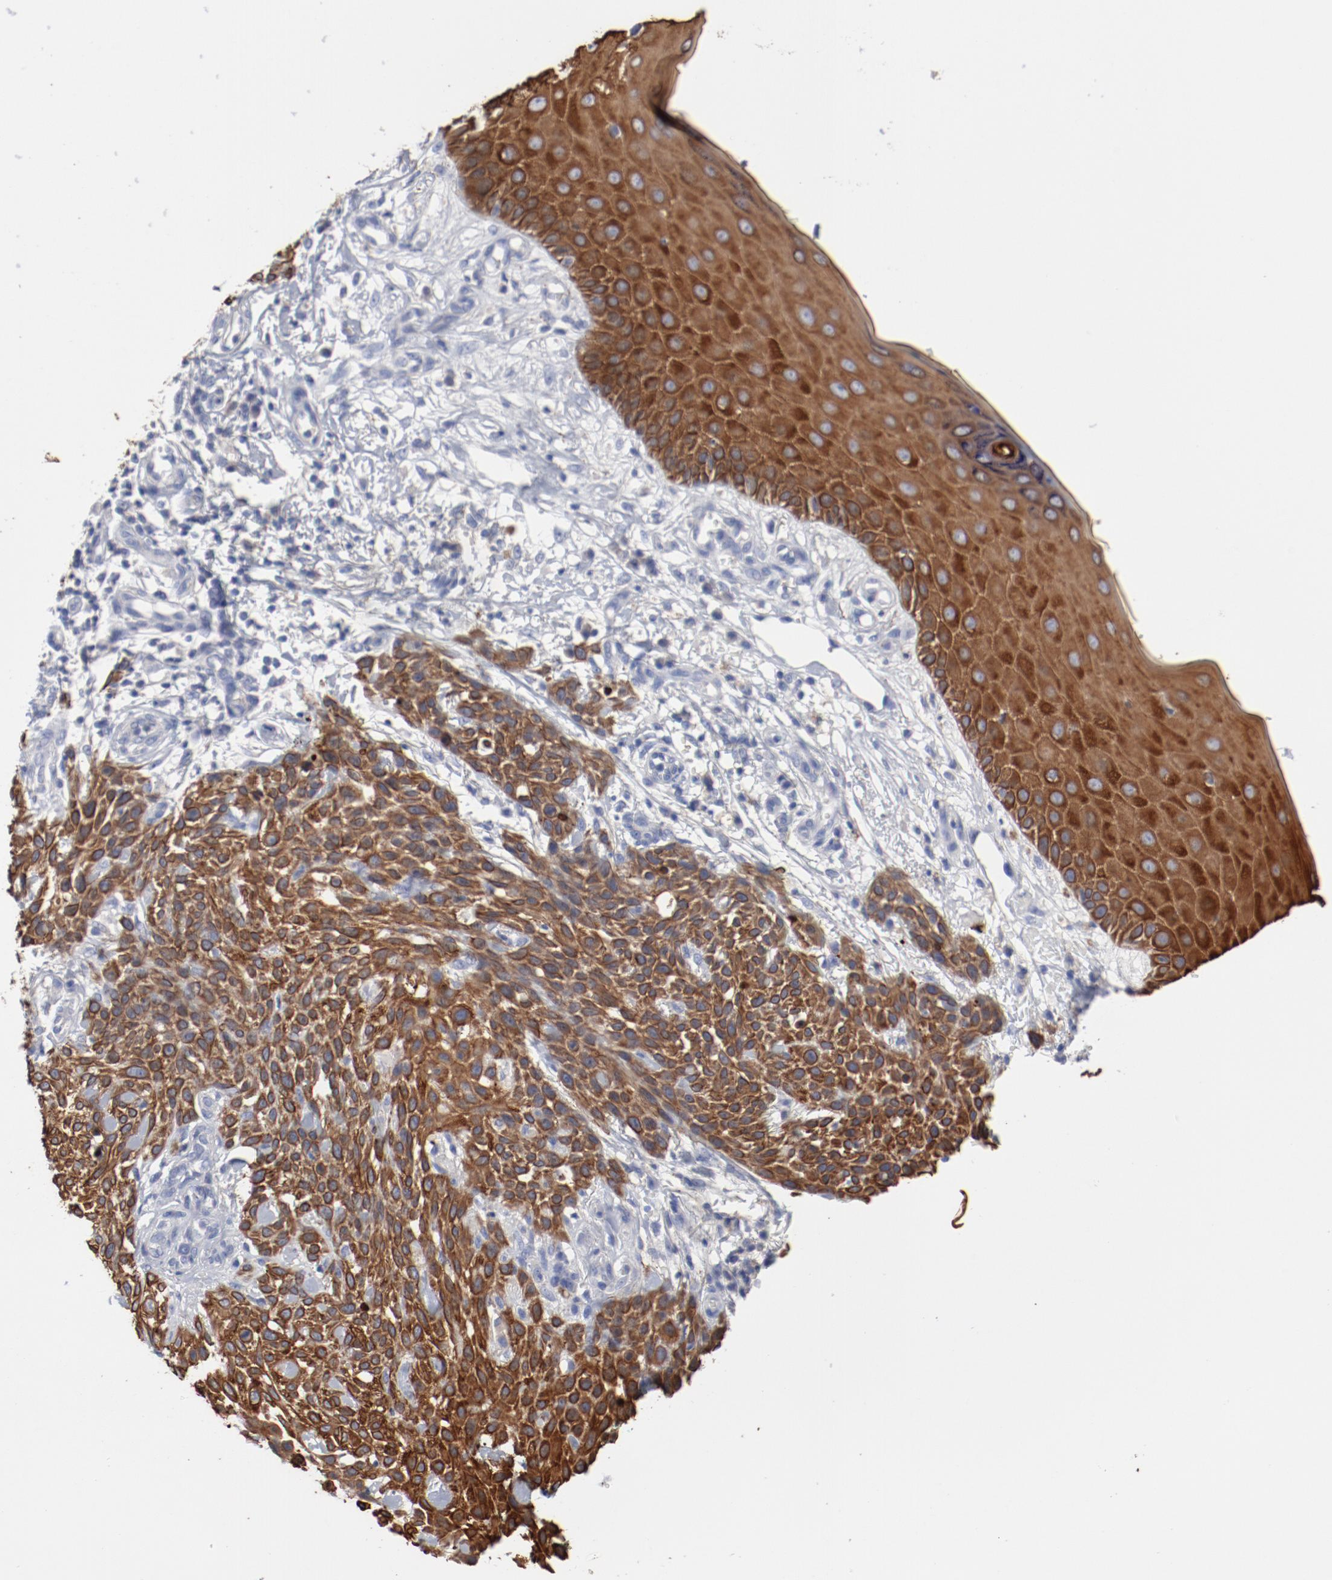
{"staining": {"intensity": "strong", "quantity": ">75%", "location": "cytoplasmic/membranous"}, "tissue": "skin cancer", "cell_type": "Tumor cells", "image_type": "cancer", "snomed": [{"axis": "morphology", "description": "Squamous cell carcinoma, NOS"}, {"axis": "topography", "description": "Skin"}], "caption": "Approximately >75% of tumor cells in human skin cancer (squamous cell carcinoma) show strong cytoplasmic/membranous protein staining as visualized by brown immunohistochemical staining.", "gene": "TSPAN6", "patient": {"sex": "female", "age": 42}}